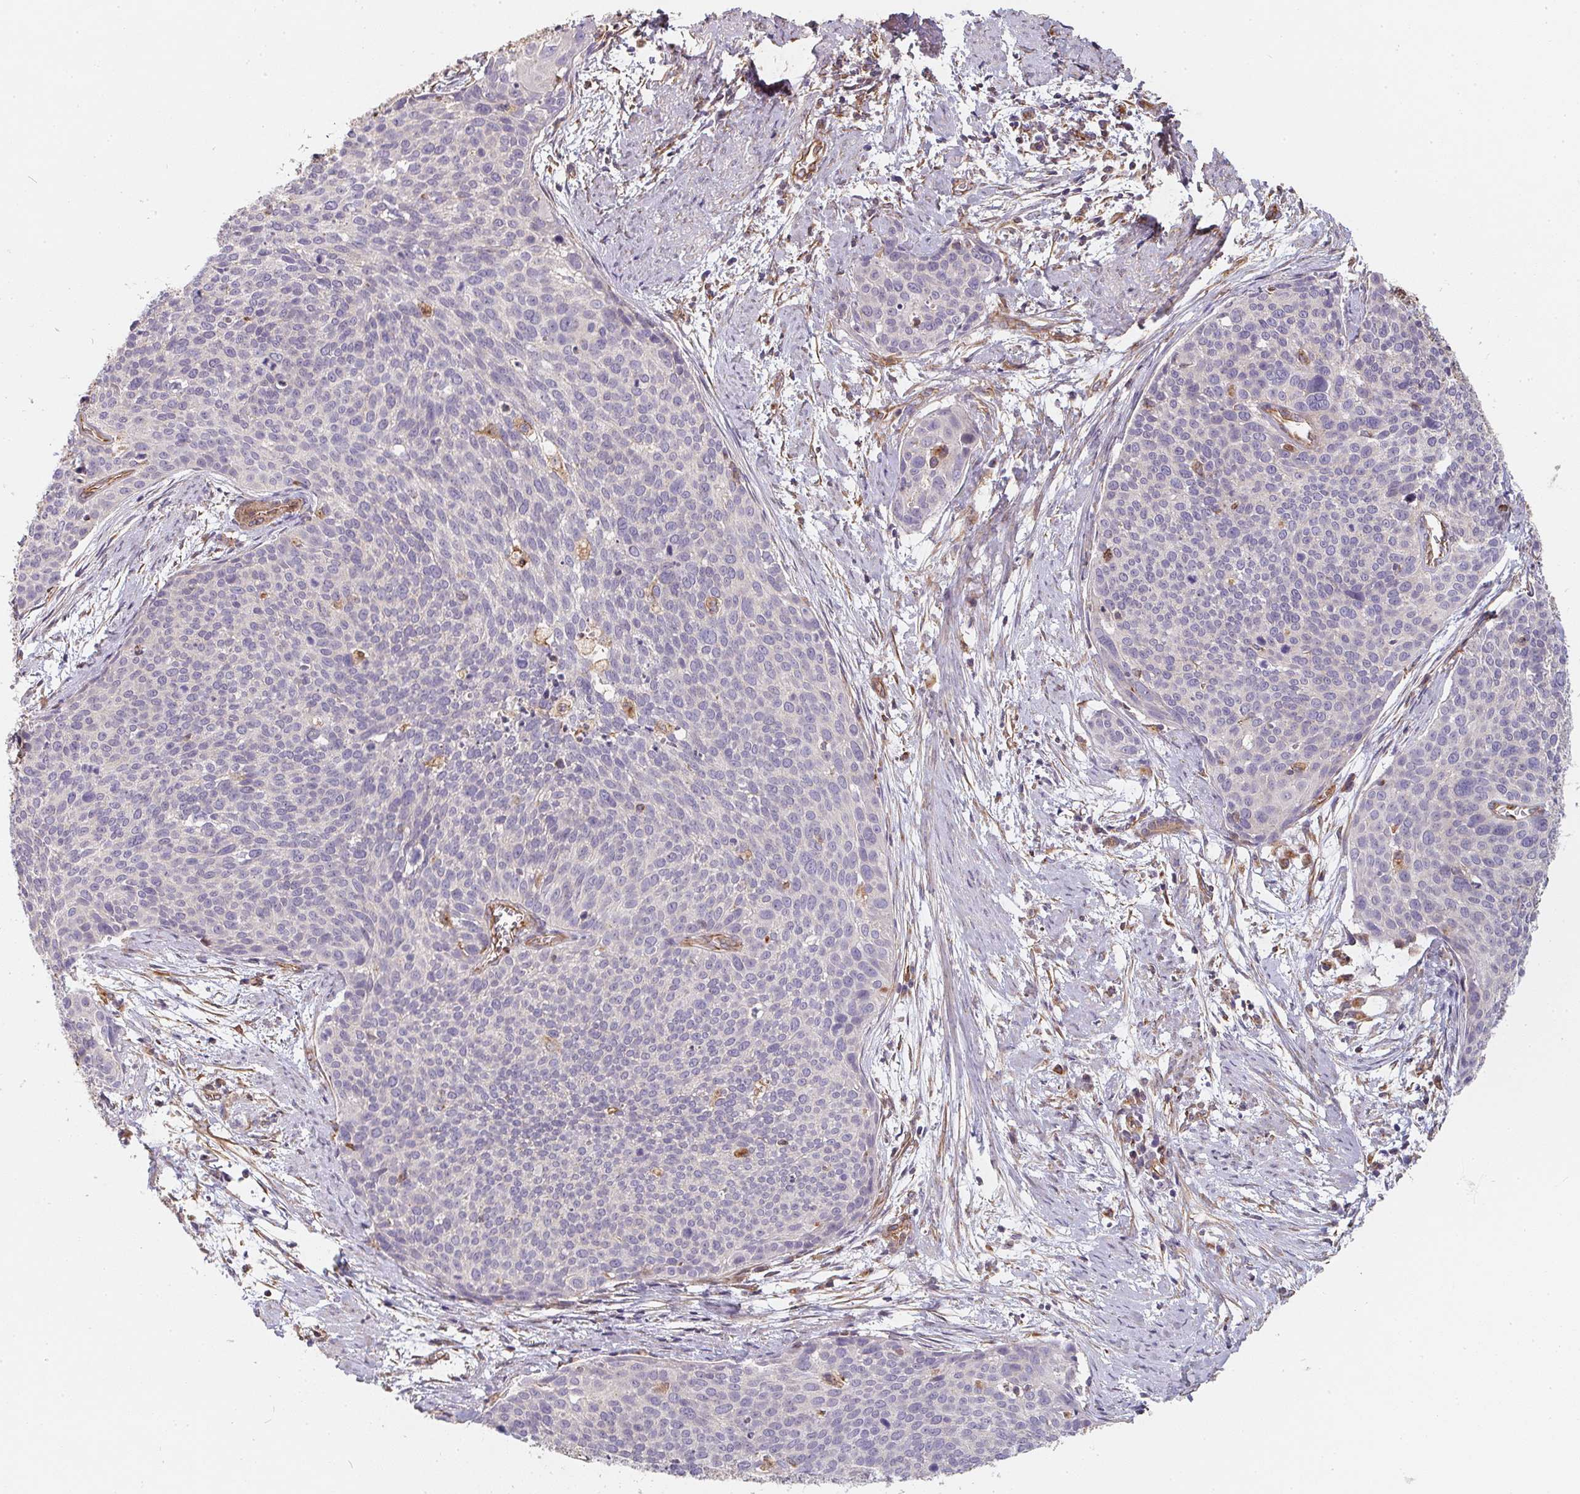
{"staining": {"intensity": "negative", "quantity": "none", "location": "none"}, "tissue": "cervical cancer", "cell_type": "Tumor cells", "image_type": "cancer", "snomed": [{"axis": "morphology", "description": "Squamous cell carcinoma, NOS"}, {"axis": "topography", "description": "Cervix"}], "caption": "DAB immunohistochemical staining of human squamous cell carcinoma (cervical) shows no significant staining in tumor cells.", "gene": "TBKBP1", "patient": {"sex": "female", "age": 39}}